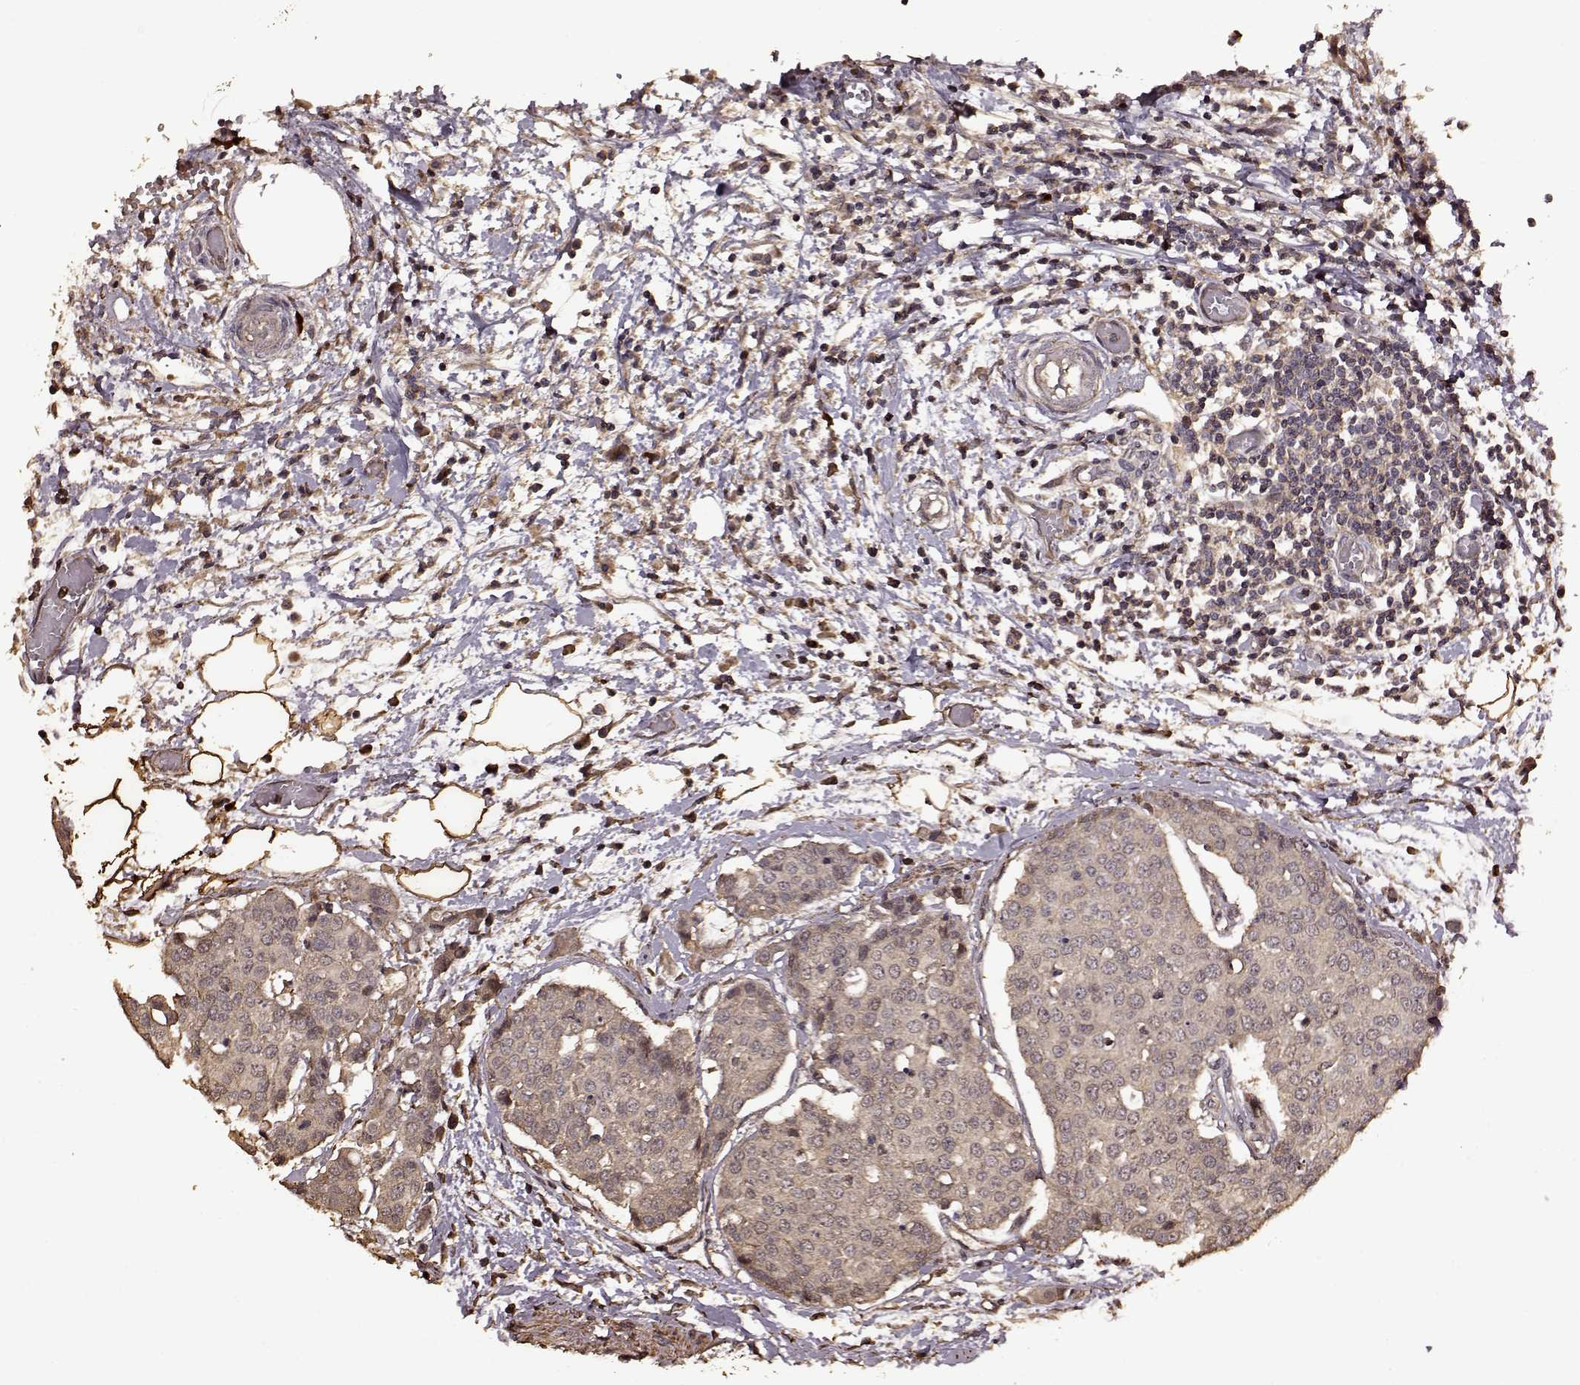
{"staining": {"intensity": "weak", "quantity": ">75%", "location": "cytoplasmic/membranous"}, "tissue": "carcinoid", "cell_type": "Tumor cells", "image_type": "cancer", "snomed": [{"axis": "morphology", "description": "Carcinoid, malignant, NOS"}, {"axis": "topography", "description": "Colon"}], "caption": "A photomicrograph showing weak cytoplasmic/membranous expression in about >75% of tumor cells in malignant carcinoid, as visualized by brown immunohistochemical staining.", "gene": "FBXW11", "patient": {"sex": "male", "age": 81}}